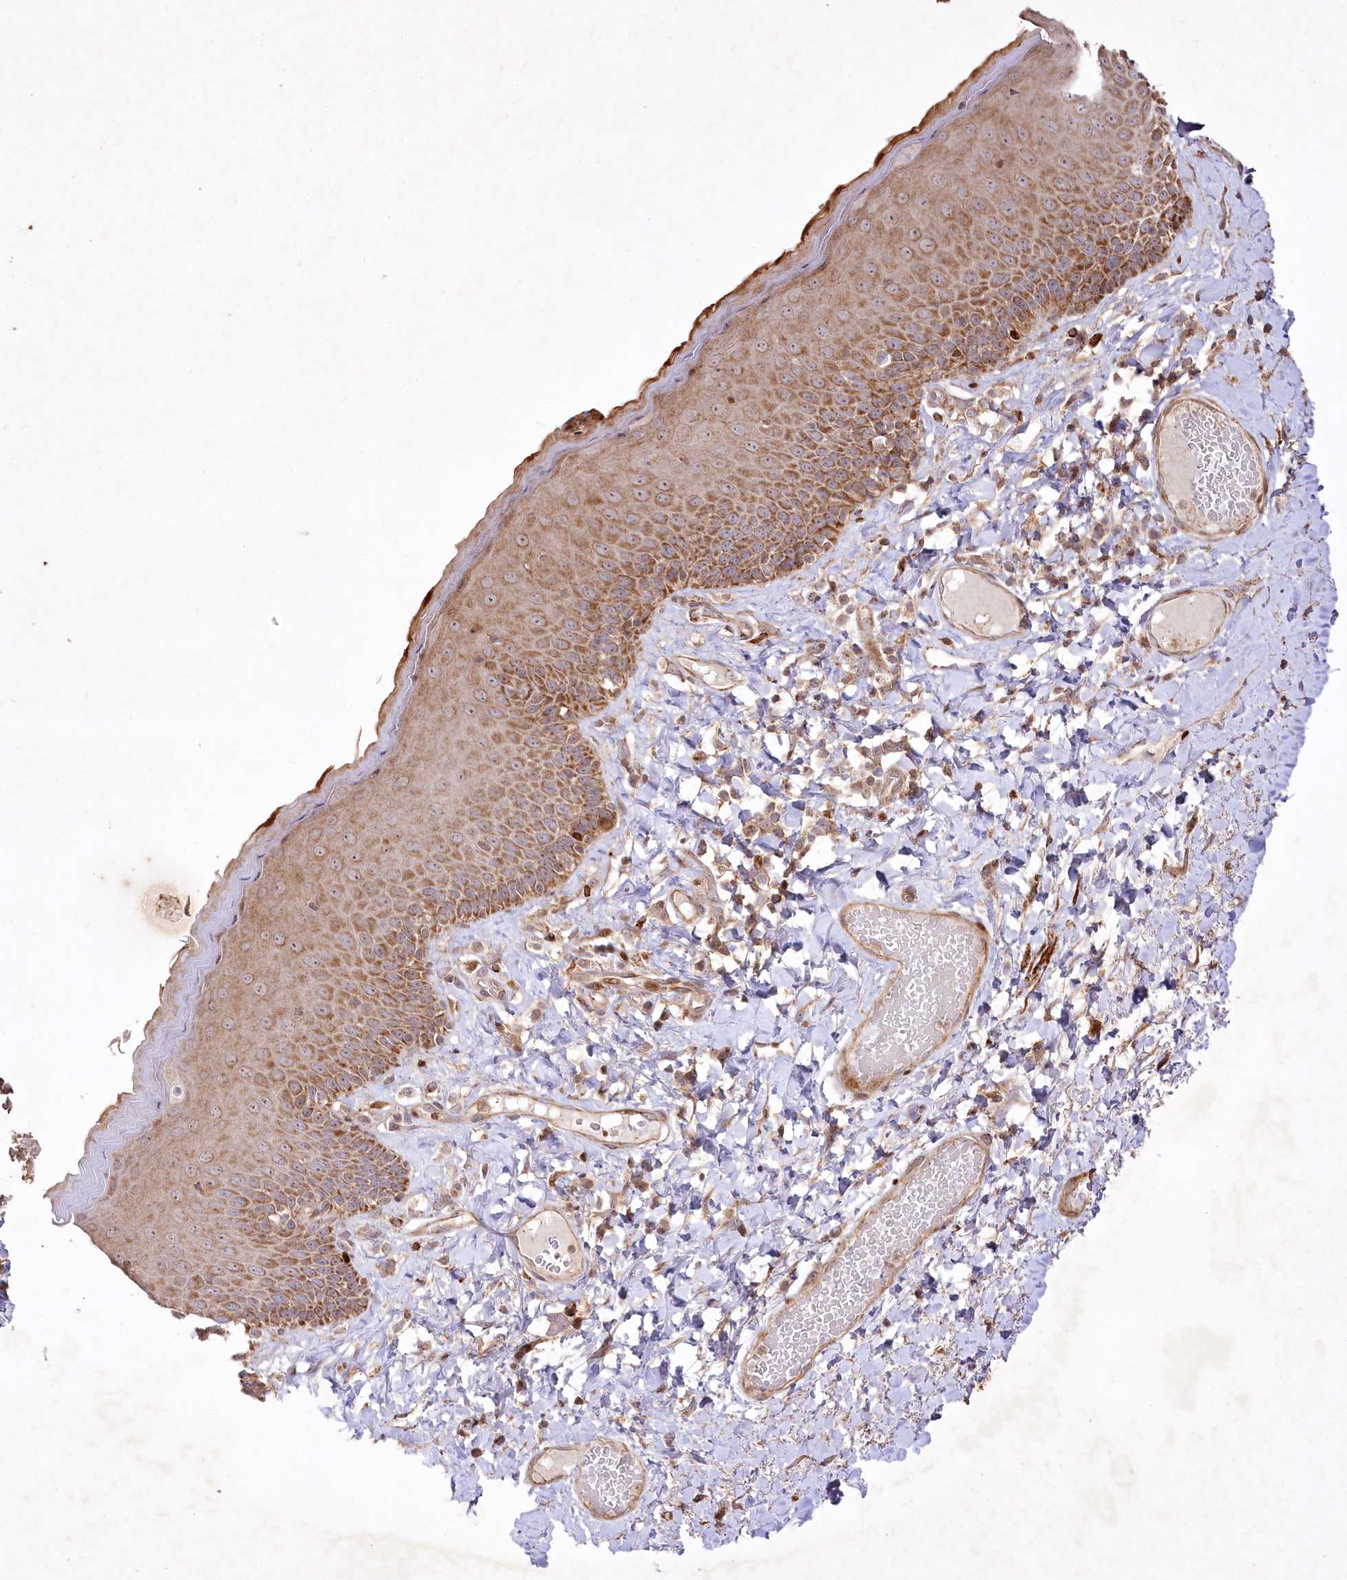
{"staining": {"intensity": "moderate", "quantity": ">75%", "location": "cytoplasmic/membranous"}, "tissue": "skin", "cell_type": "Epidermal cells", "image_type": "normal", "snomed": [{"axis": "morphology", "description": "Normal tissue, NOS"}, {"axis": "topography", "description": "Anal"}], "caption": "Protein expression analysis of benign human skin reveals moderate cytoplasmic/membranous expression in approximately >75% of epidermal cells.", "gene": "PSTK", "patient": {"sex": "male", "age": 69}}